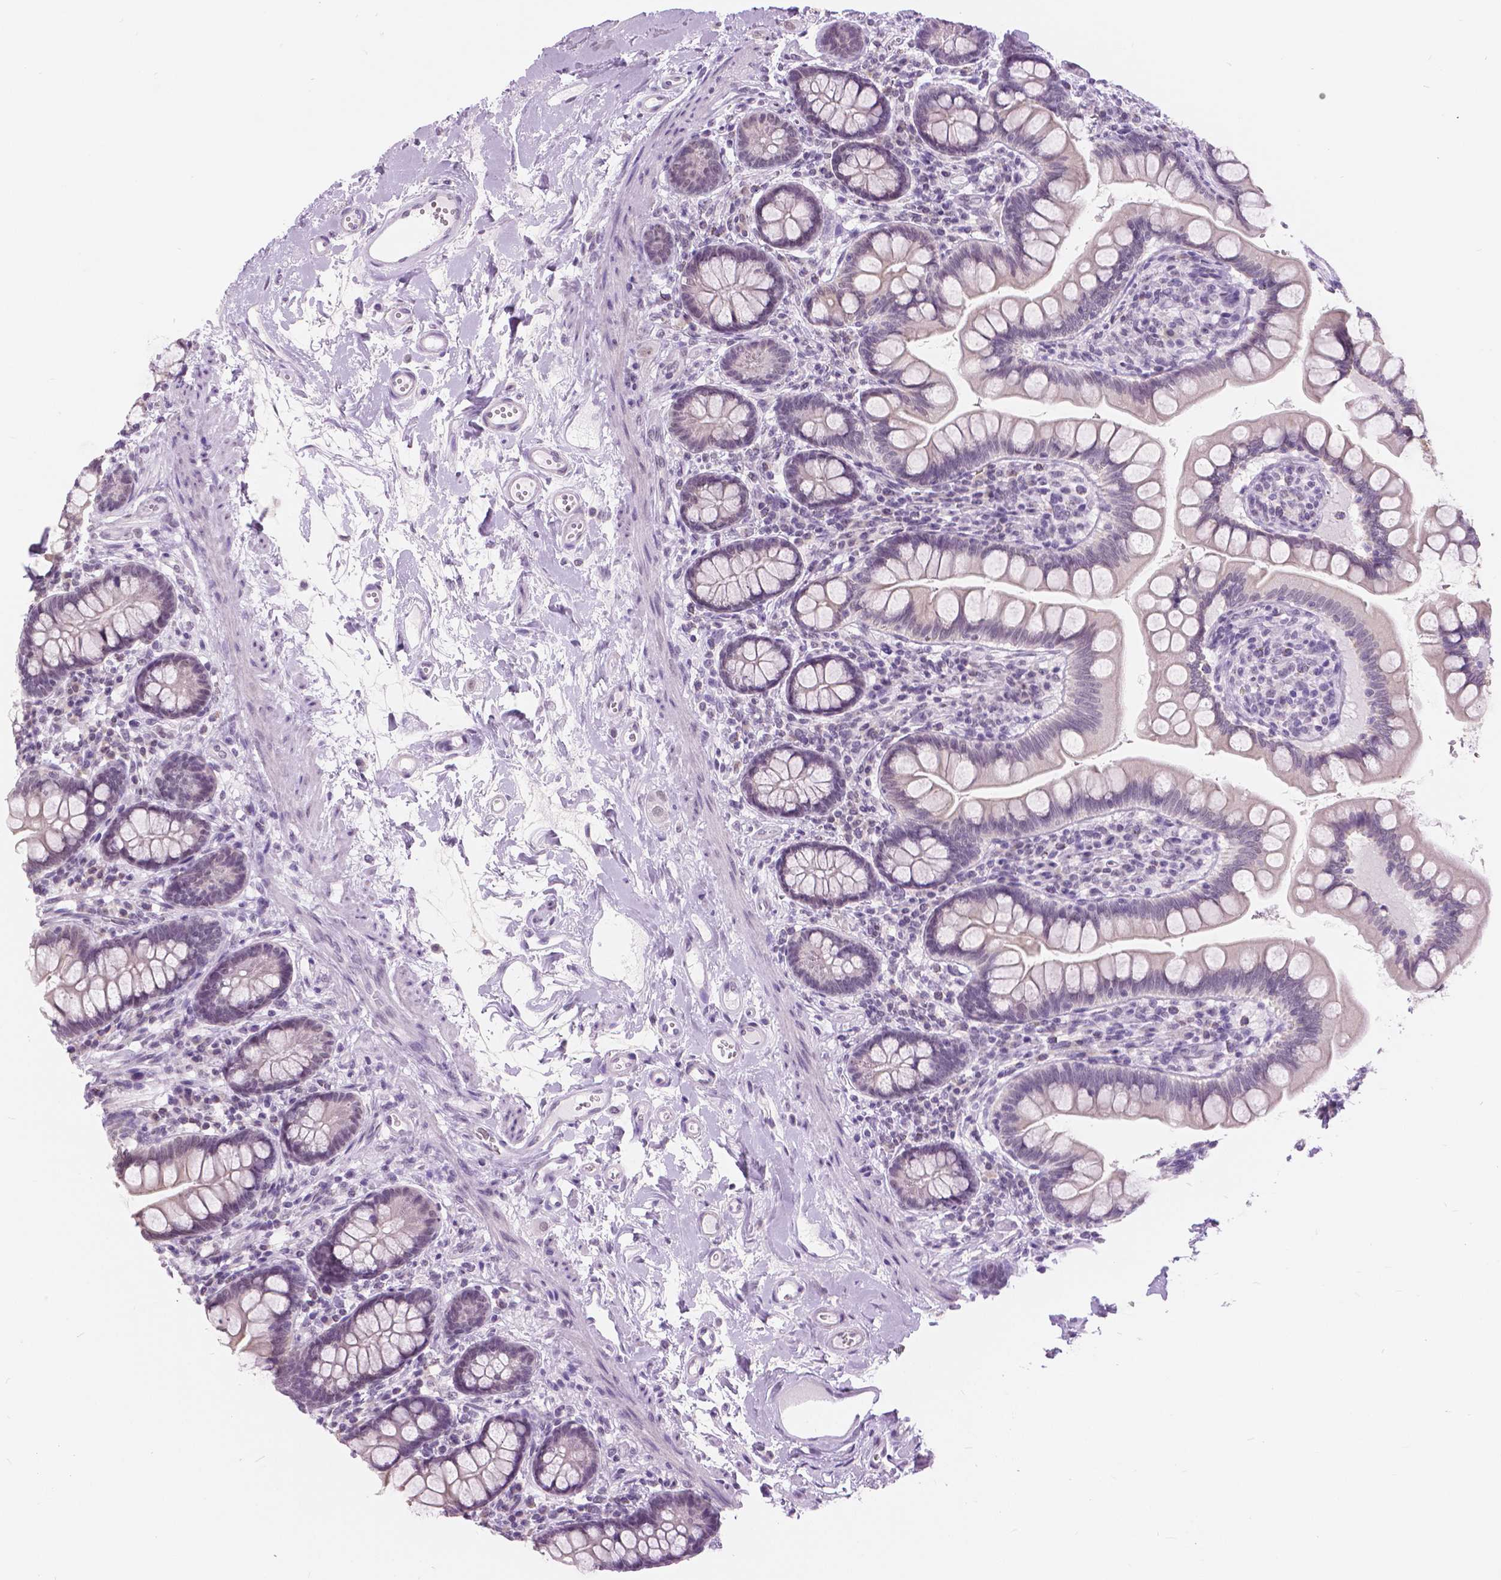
{"staining": {"intensity": "negative", "quantity": "none", "location": "none"}, "tissue": "small intestine", "cell_type": "Glandular cells", "image_type": "normal", "snomed": [{"axis": "morphology", "description": "Normal tissue, NOS"}, {"axis": "topography", "description": "Small intestine"}], "caption": "Immunohistochemical staining of benign small intestine reveals no significant positivity in glandular cells. Brightfield microscopy of immunohistochemistry stained with DAB (brown) and hematoxylin (blue), captured at high magnification.", "gene": "MYOM1", "patient": {"sex": "female", "age": 56}}